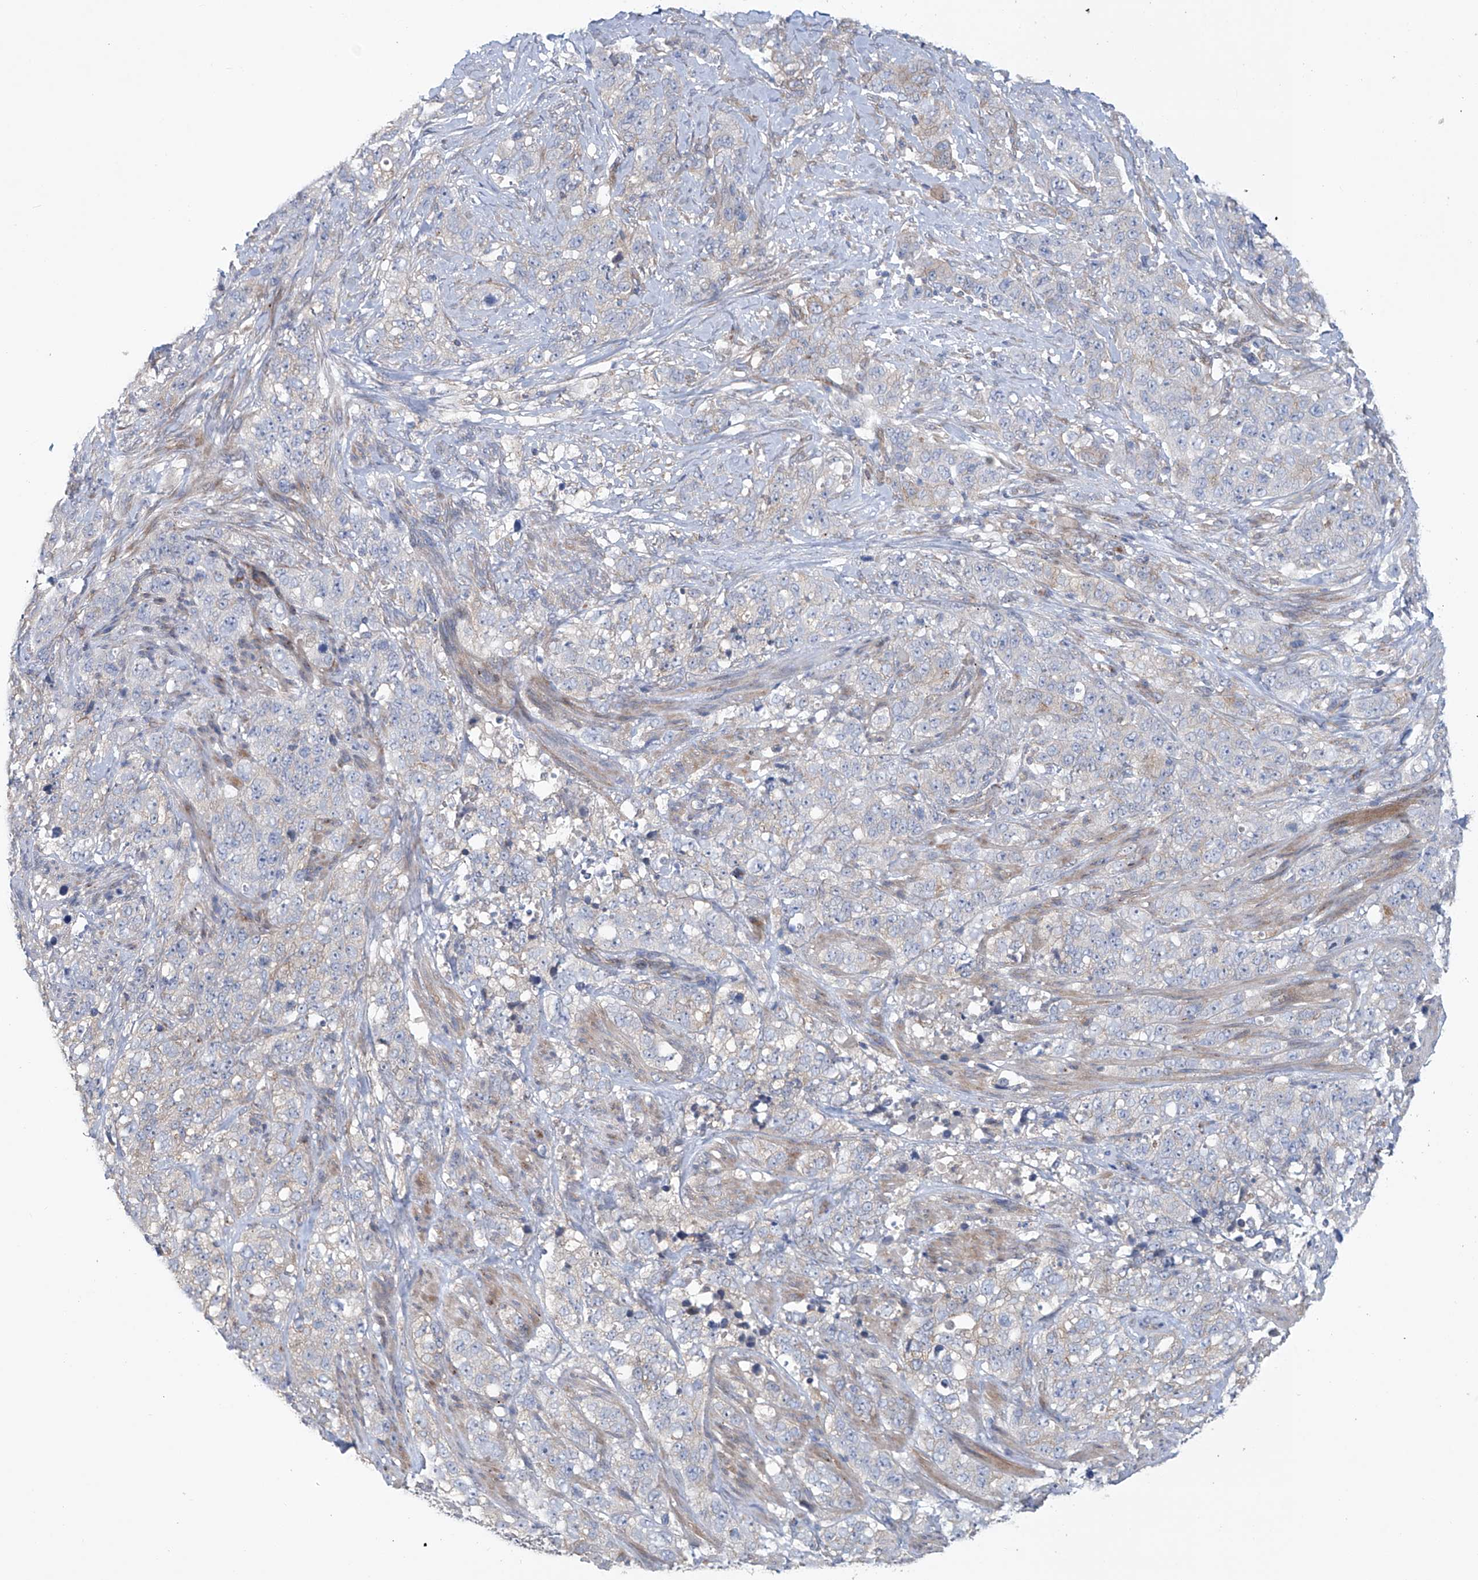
{"staining": {"intensity": "negative", "quantity": "none", "location": "none"}, "tissue": "stomach cancer", "cell_type": "Tumor cells", "image_type": "cancer", "snomed": [{"axis": "morphology", "description": "Adenocarcinoma, NOS"}, {"axis": "topography", "description": "Stomach"}], "caption": "Tumor cells are negative for brown protein staining in stomach cancer (adenocarcinoma). Nuclei are stained in blue.", "gene": "KLC4", "patient": {"sex": "male", "age": 48}}